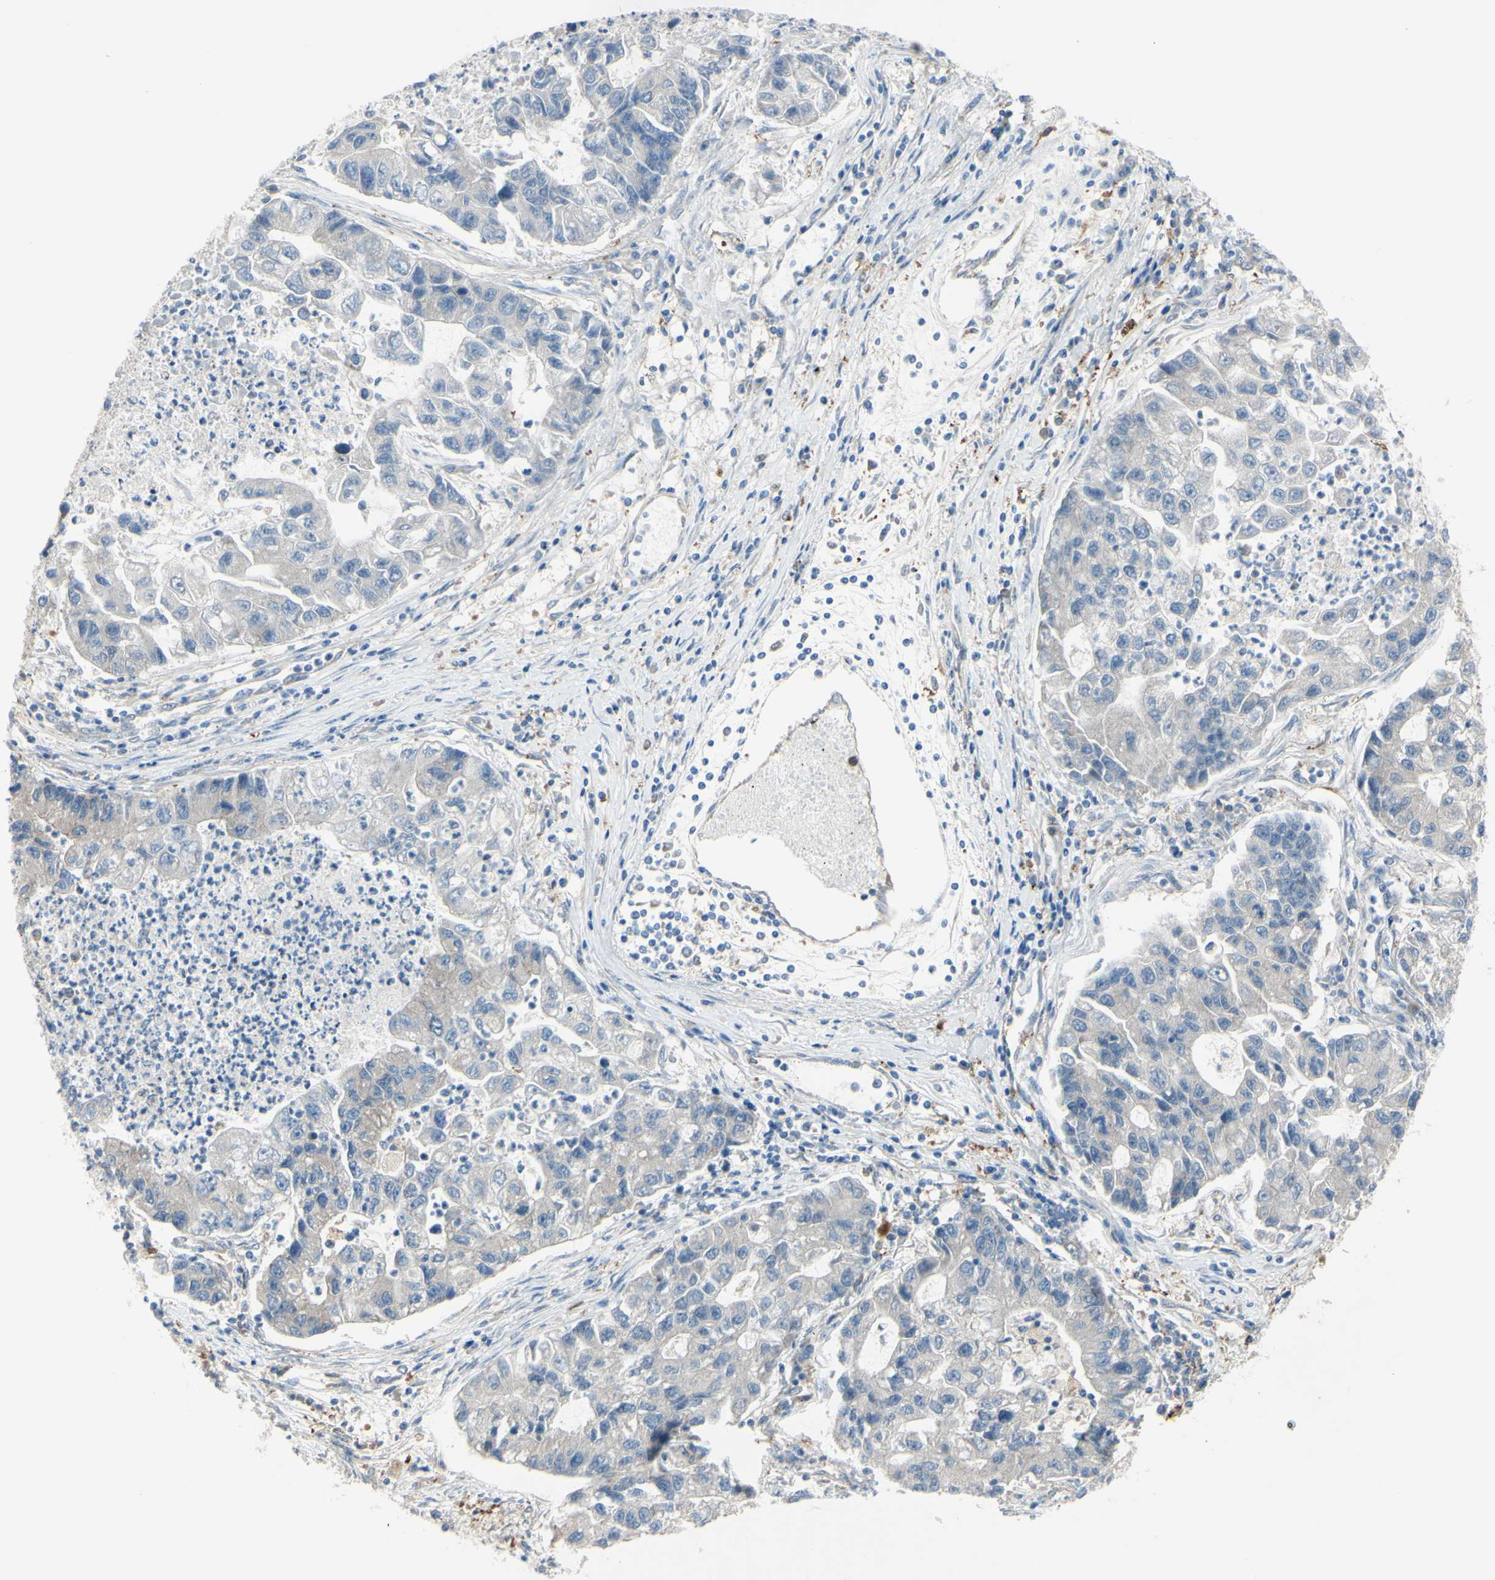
{"staining": {"intensity": "negative", "quantity": "none", "location": "none"}, "tissue": "lung cancer", "cell_type": "Tumor cells", "image_type": "cancer", "snomed": [{"axis": "morphology", "description": "Adenocarcinoma, NOS"}, {"axis": "topography", "description": "Lung"}], "caption": "This is a image of IHC staining of adenocarcinoma (lung), which shows no expression in tumor cells. (Stains: DAB (3,3'-diaminobenzidine) immunohistochemistry with hematoxylin counter stain, Microscopy: brightfield microscopy at high magnification).", "gene": "IGSF9B", "patient": {"sex": "female", "age": 51}}